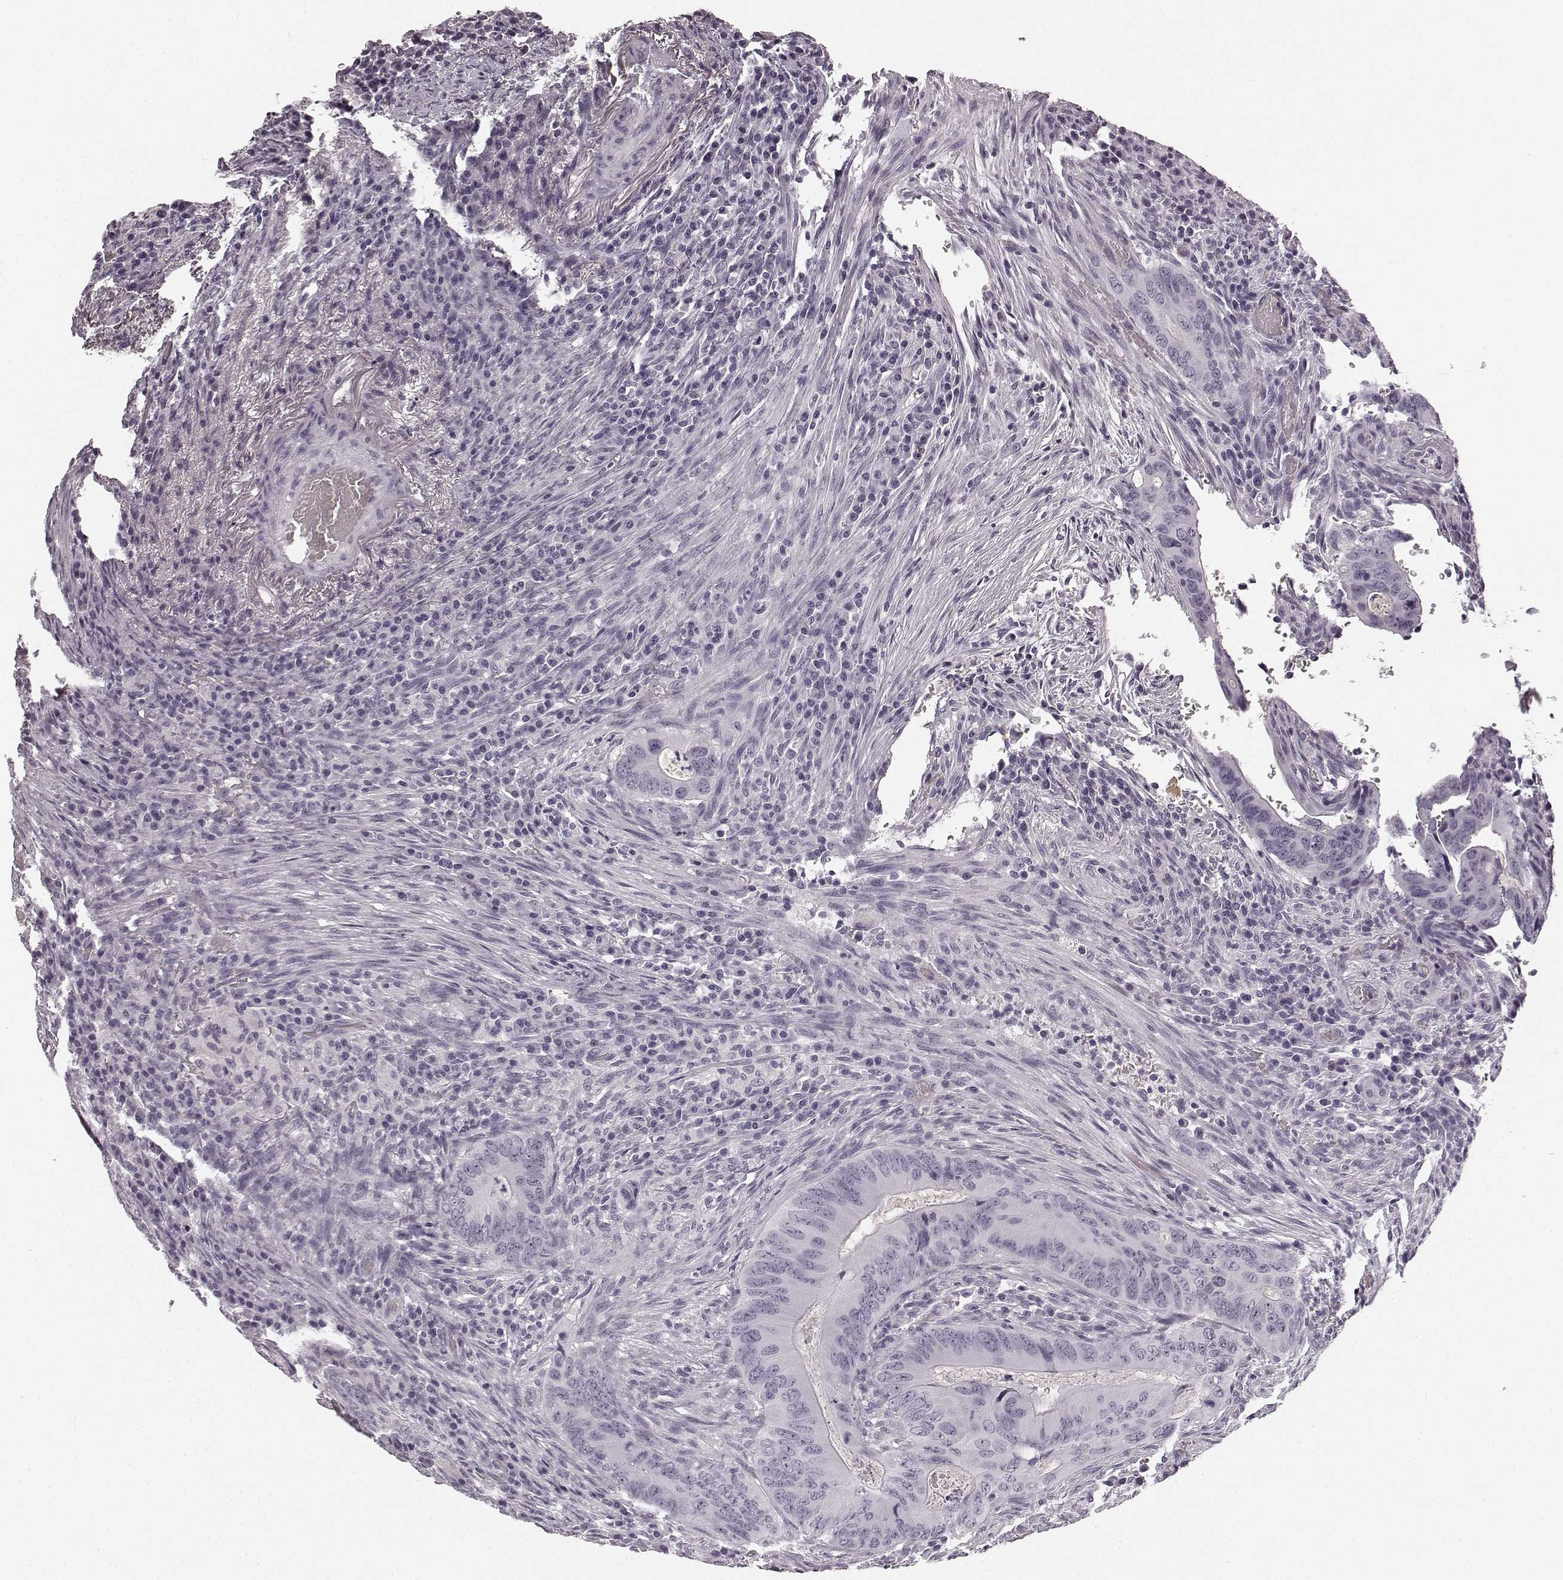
{"staining": {"intensity": "negative", "quantity": "none", "location": "none"}, "tissue": "colorectal cancer", "cell_type": "Tumor cells", "image_type": "cancer", "snomed": [{"axis": "morphology", "description": "Adenocarcinoma, NOS"}, {"axis": "topography", "description": "Colon"}], "caption": "The photomicrograph reveals no significant positivity in tumor cells of colorectal cancer.", "gene": "TMPRSS15", "patient": {"sex": "female", "age": 74}}